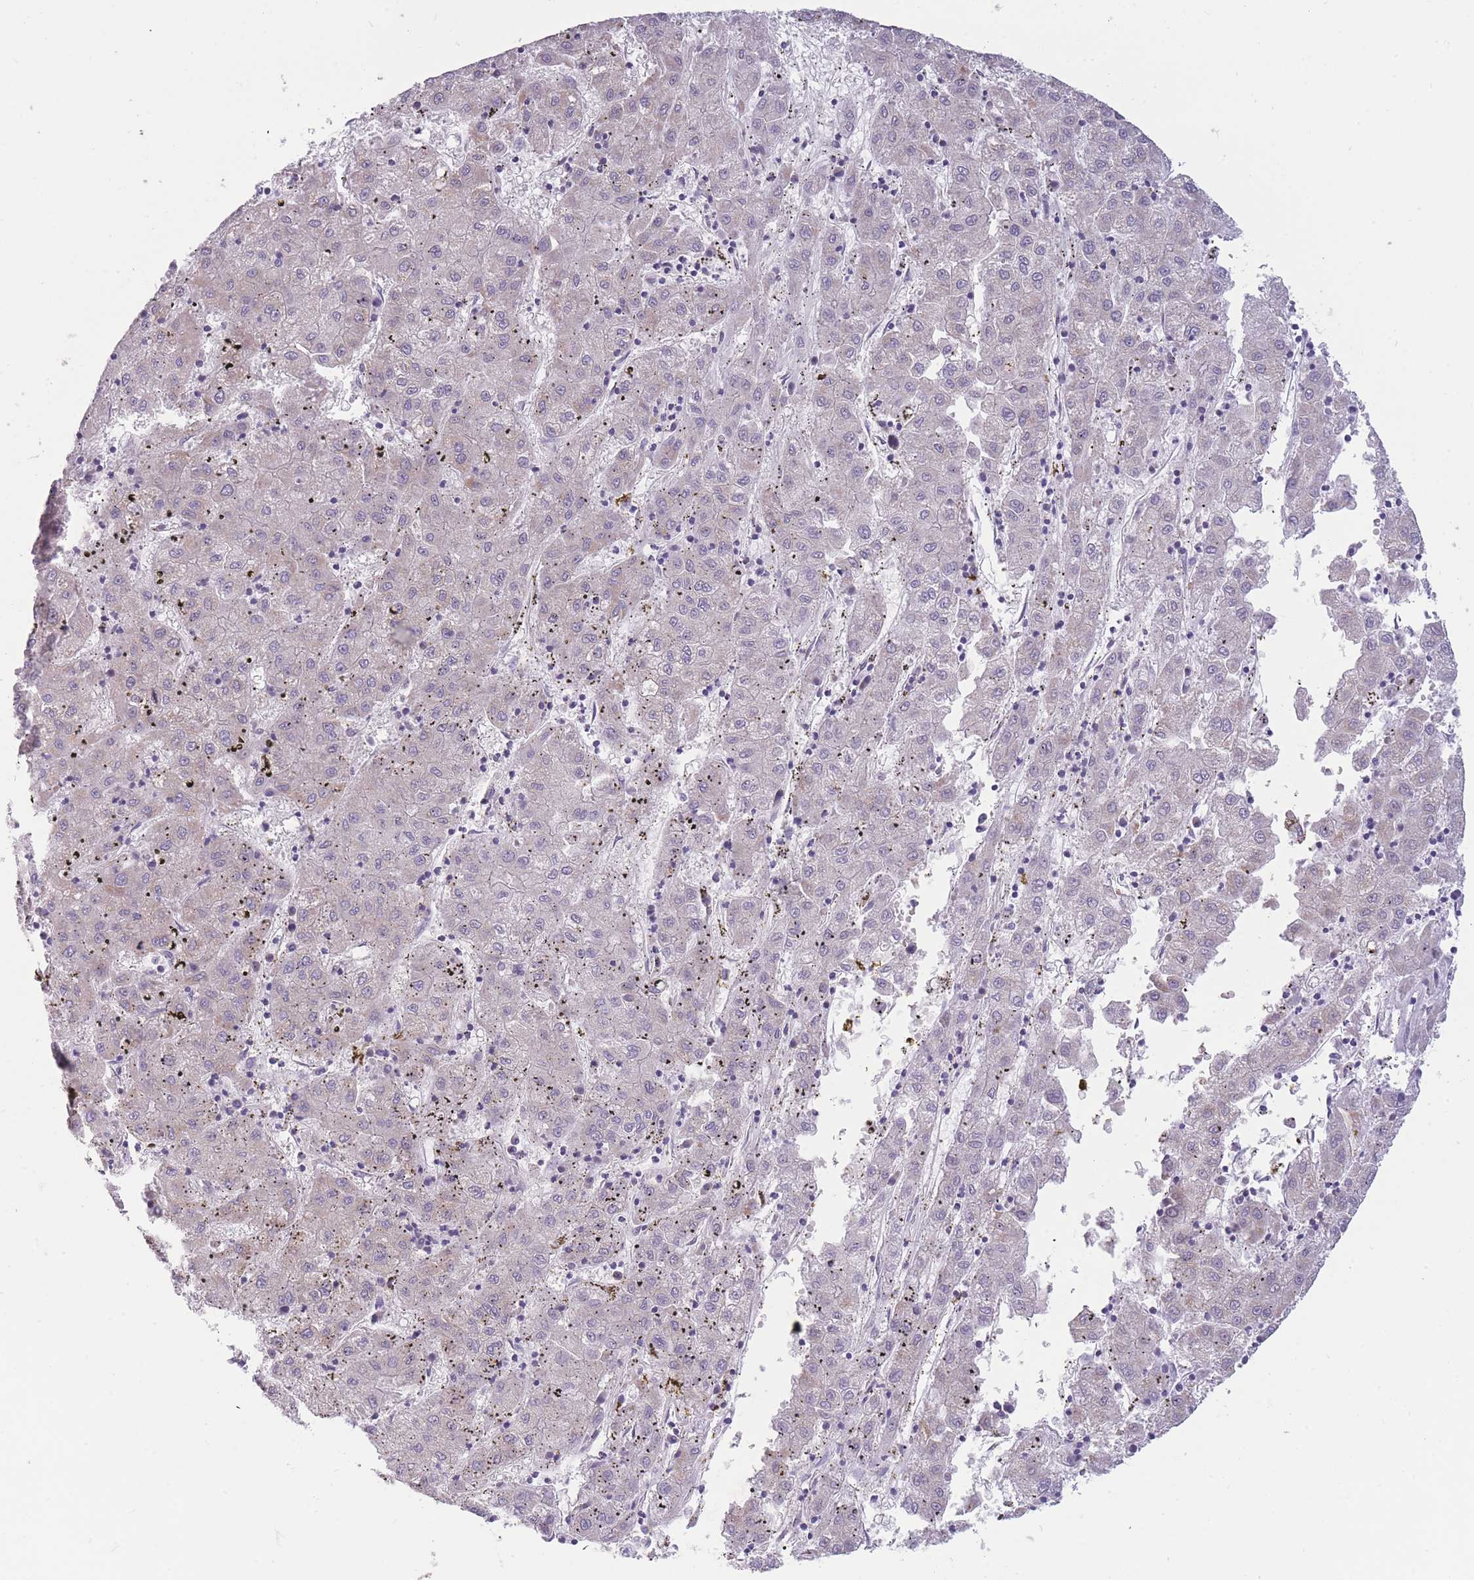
{"staining": {"intensity": "weak", "quantity": "<25%", "location": "cytoplasmic/membranous"}, "tissue": "liver cancer", "cell_type": "Tumor cells", "image_type": "cancer", "snomed": [{"axis": "morphology", "description": "Carcinoma, Hepatocellular, NOS"}, {"axis": "topography", "description": "Liver"}], "caption": "The immunohistochemistry (IHC) micrograph has no significant expression in tumor cells of liver cancer (hepatocellular carcinoma) tissue.", "gene": "MRPS18C", "patient": {"sex": "male", "age": 72}}